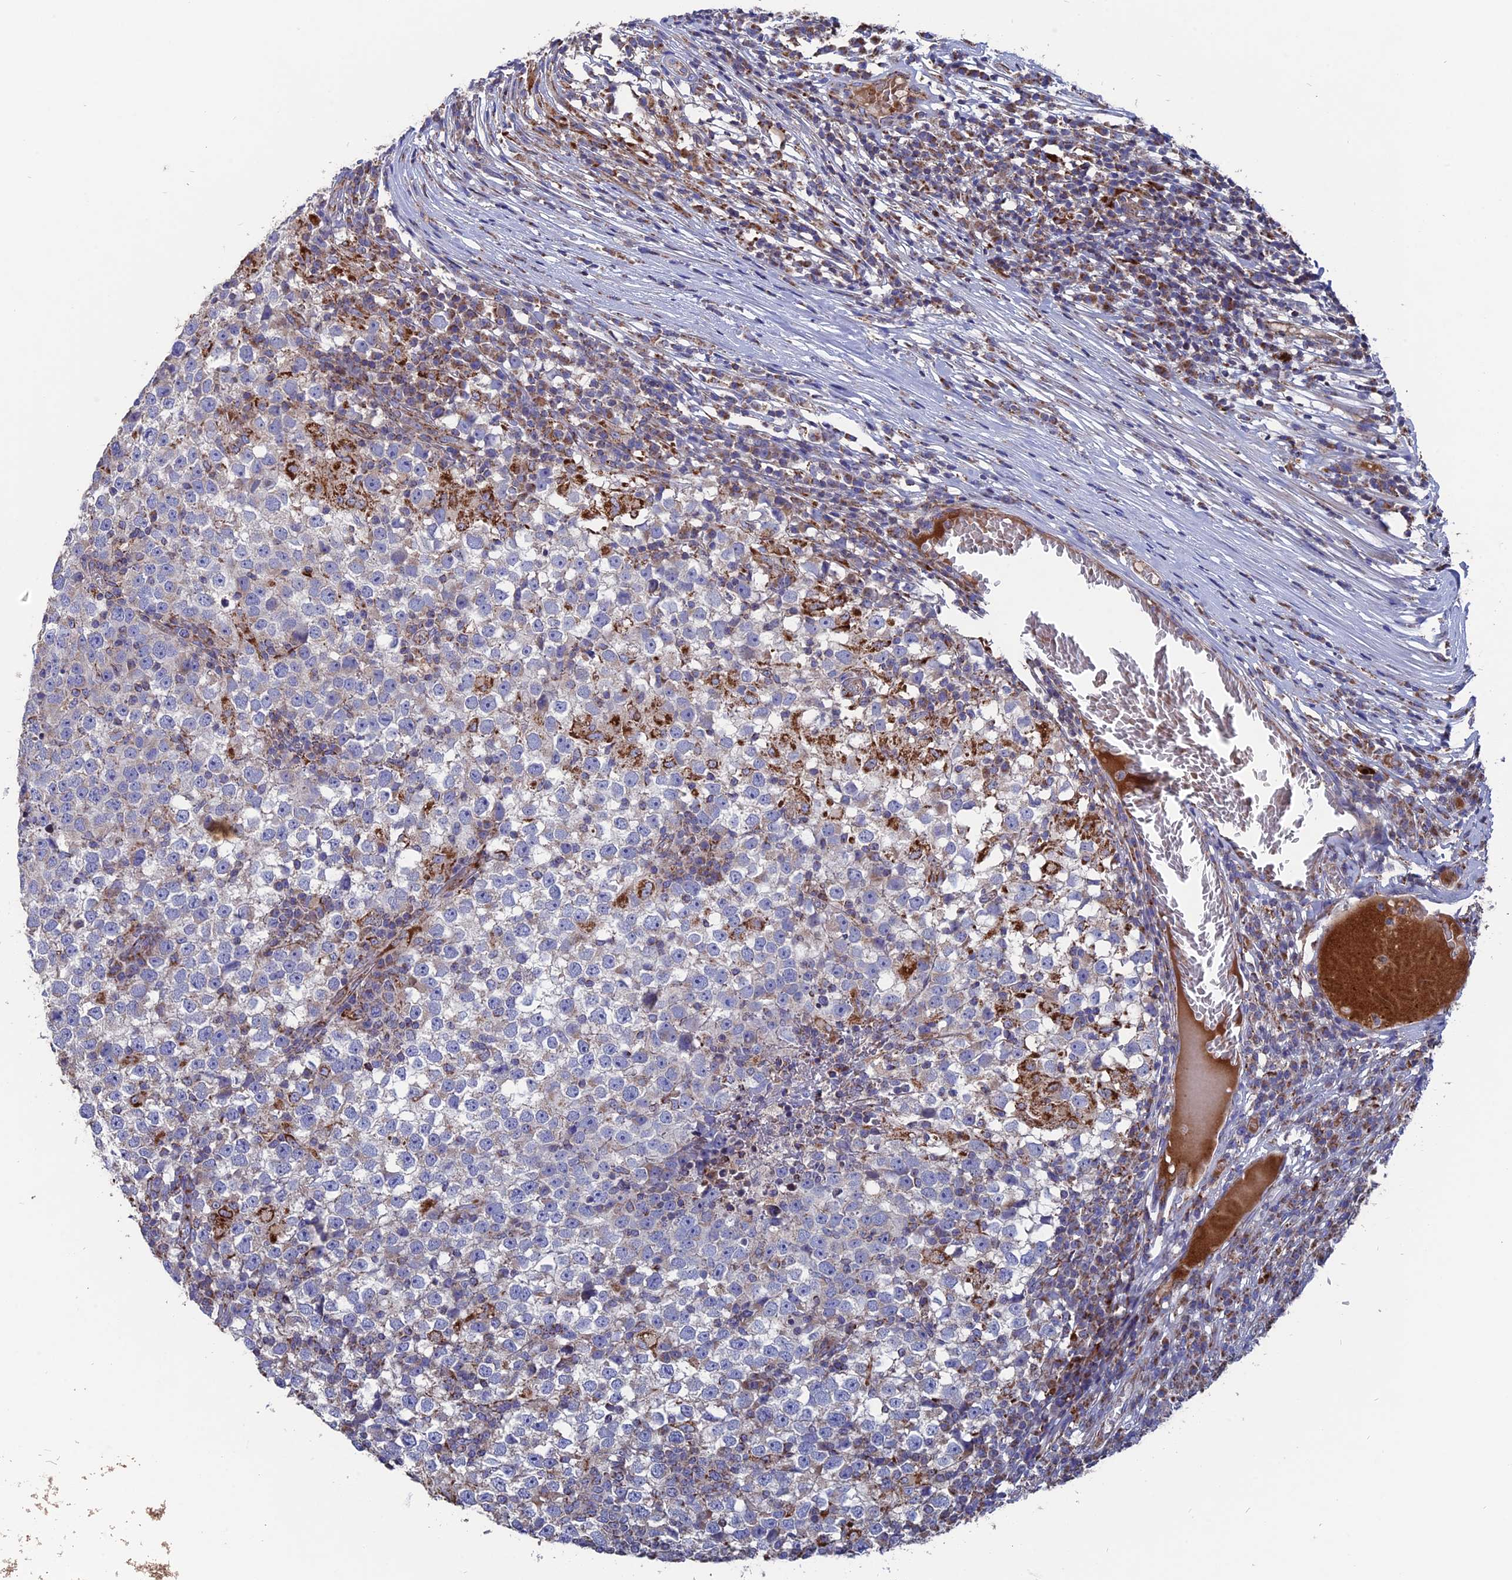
{"staining": {"intensity": "negative", "quantity": "none", "location": "none"}, "tissue": "testis cancer", "cell_type": "Tumor cells", "image_type": "cancer", "snomed": [{"axis": "morphology", "description": "Seminoma, NOS"}, {"axis": "topography", "description": "Testis"}], "caption": "IHC histopathology image of neoplastic tissue: human testis cancer stained with DAB demonstrates no significant protein expression in tumor cells.", "gene": "TGFA", "patient": {"sex": "male", "age": 65}}